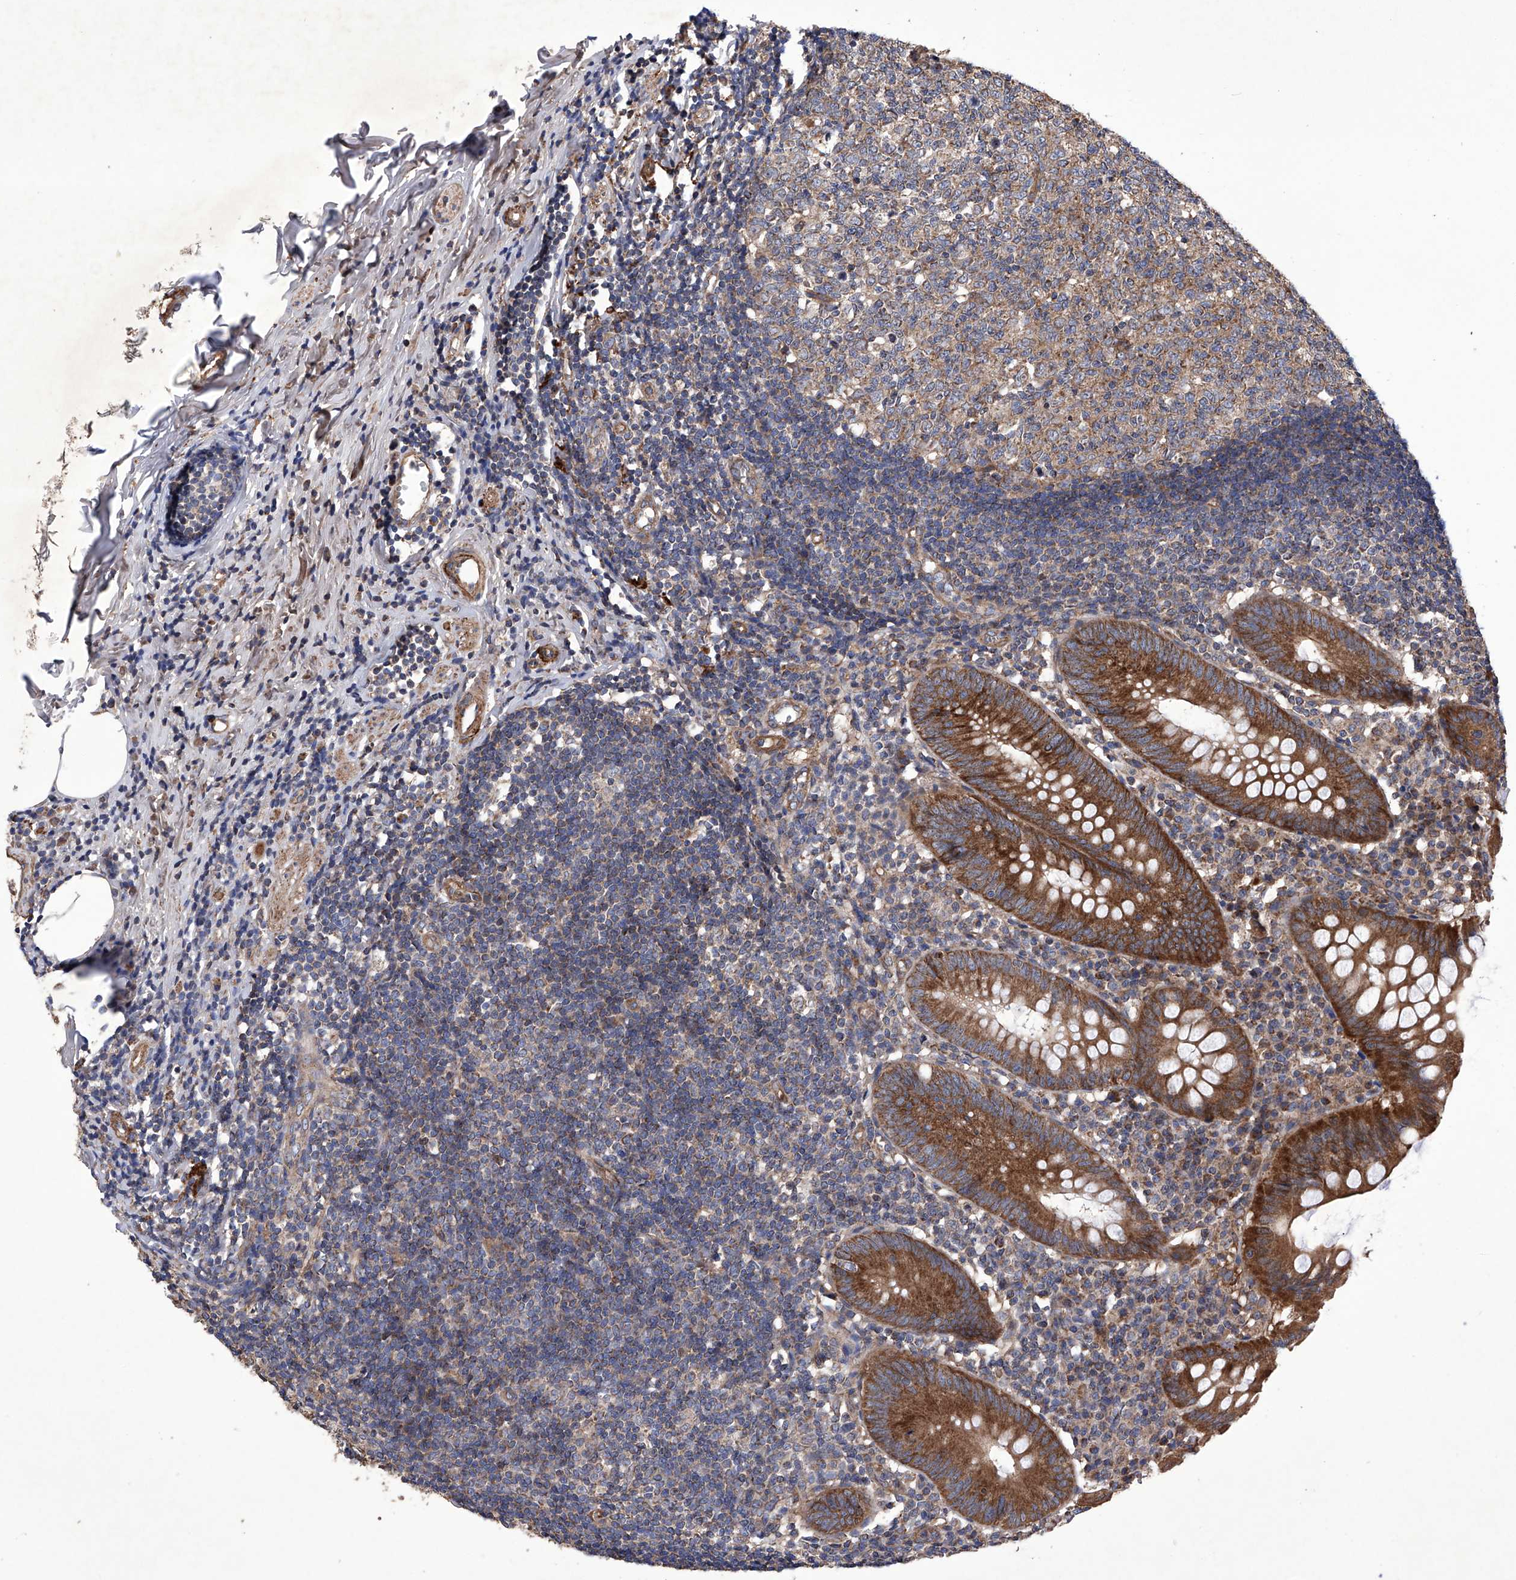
{"staining": {"intensity": "strong", "quantity": ">75%", "location": "cytoplasmic/membranous"}, "tissue": "appendix", "cell_type": "Glandular cells", "image_type": "normal", "snomed": [{"axis": "morphology", "description": "Normal tissue, NOS"}, {"axis": "topography", "description": "Appendix"}], "caption": "Unremarkable appendix shows strong cytoplasmic/membranous staining in about >75% of glandular cells, visualized by immunohistochemistry. (IHC, brightfield microscopy, high magnification).", "gene": "EFCAB2", "patient": {"sex": "female", "age": 54}}